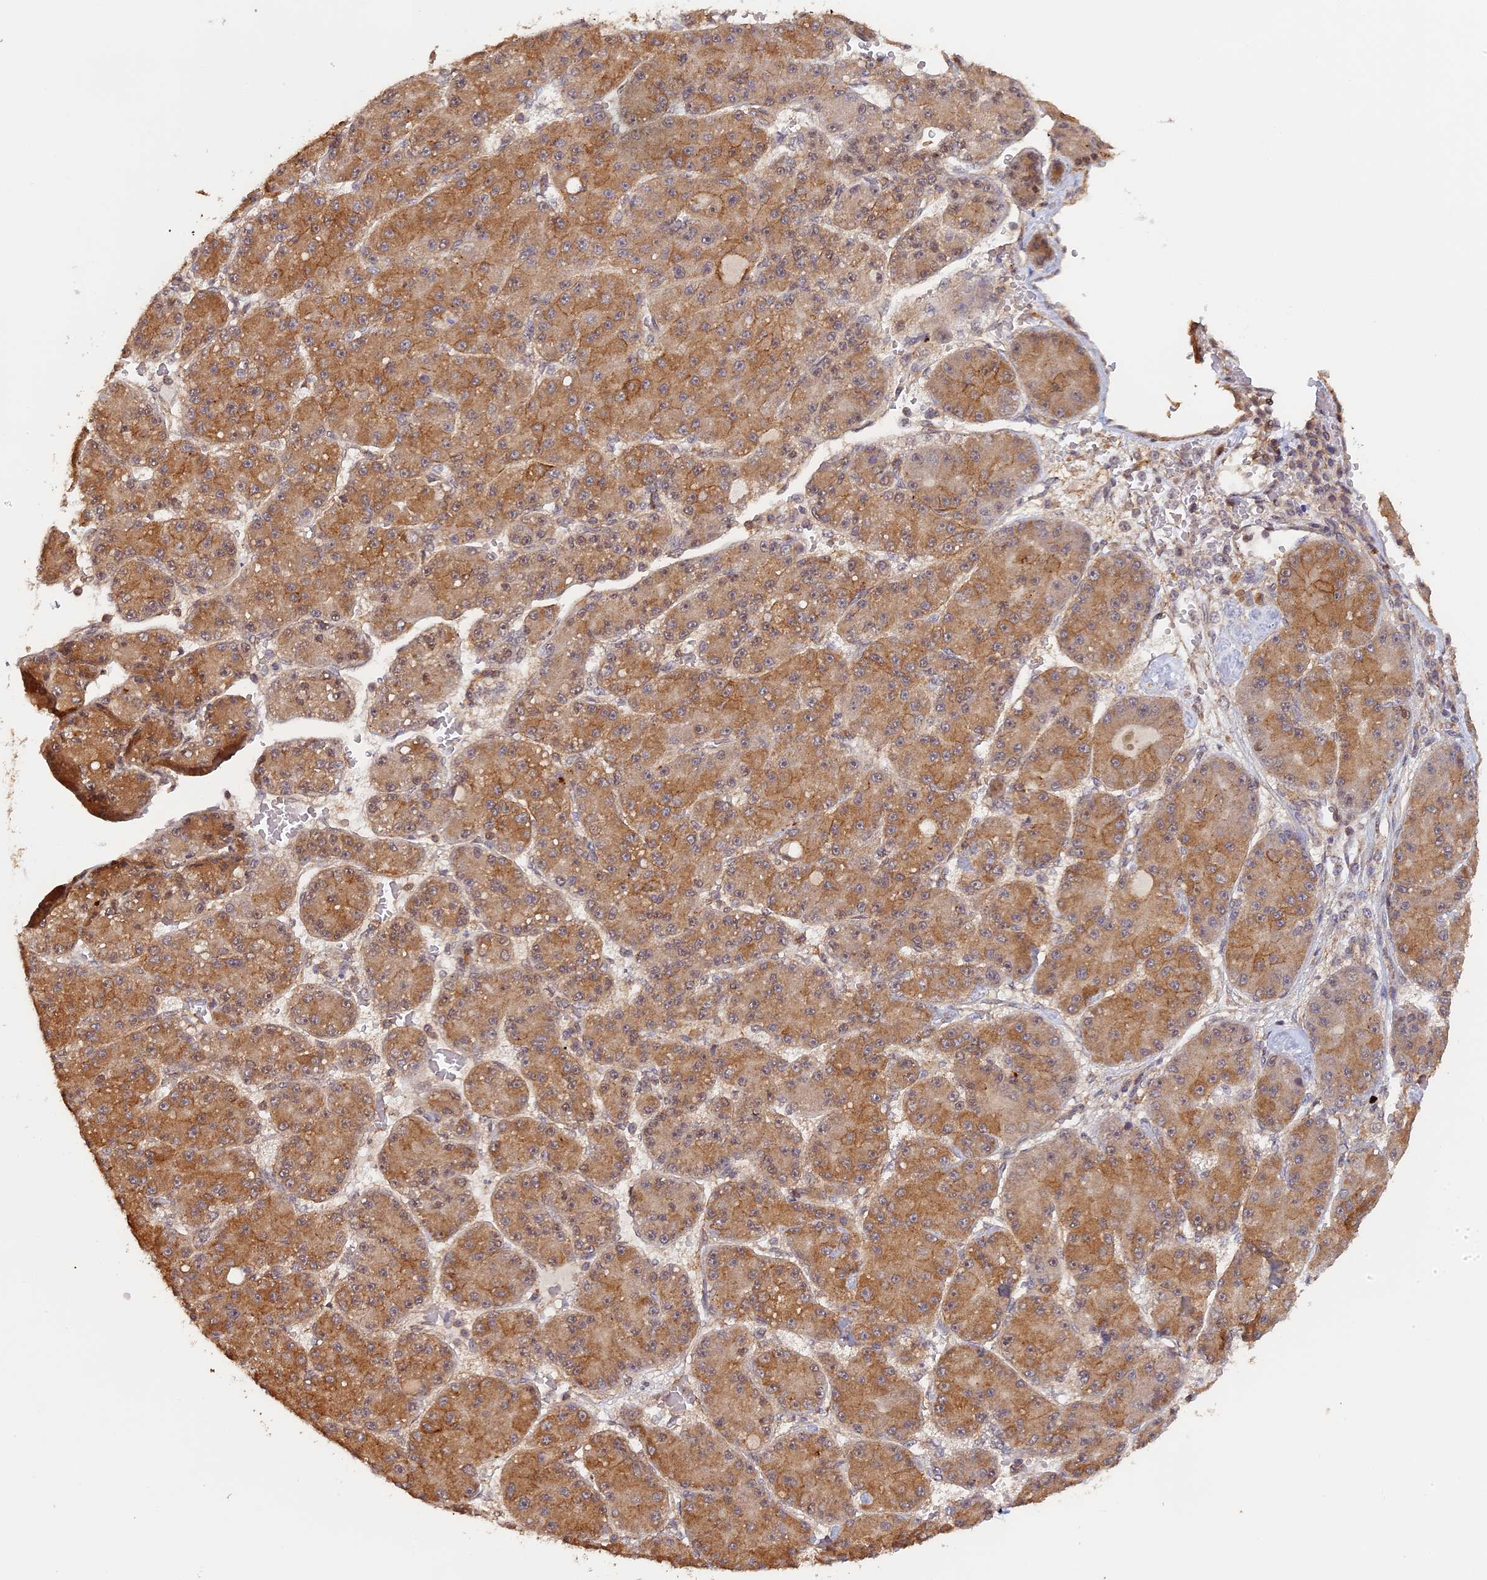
{"staining": {"intensity": "moderate", "quantity": ">75%", "location": "cytoplasmic/membranous,nuclear"}, "tissue": "liver cancer", "cell_type": "Tumor cells", "image_type": "cancer", "snomed": [{"axis": "morphology", "description": "Carcinoma, Hepatocellular, NOS"}, {"axis": "topography", "description": "Liver"}], "caption": "Immunohistochemical staining of human hepatocellular carcinoma (liver) displays medium levels of moderate cytoplasmic/membranous and nuclear positivity in about >75% of tumor cells.", "gene": "MYBL2", "patient": {"sex": "male", "age": 67}}